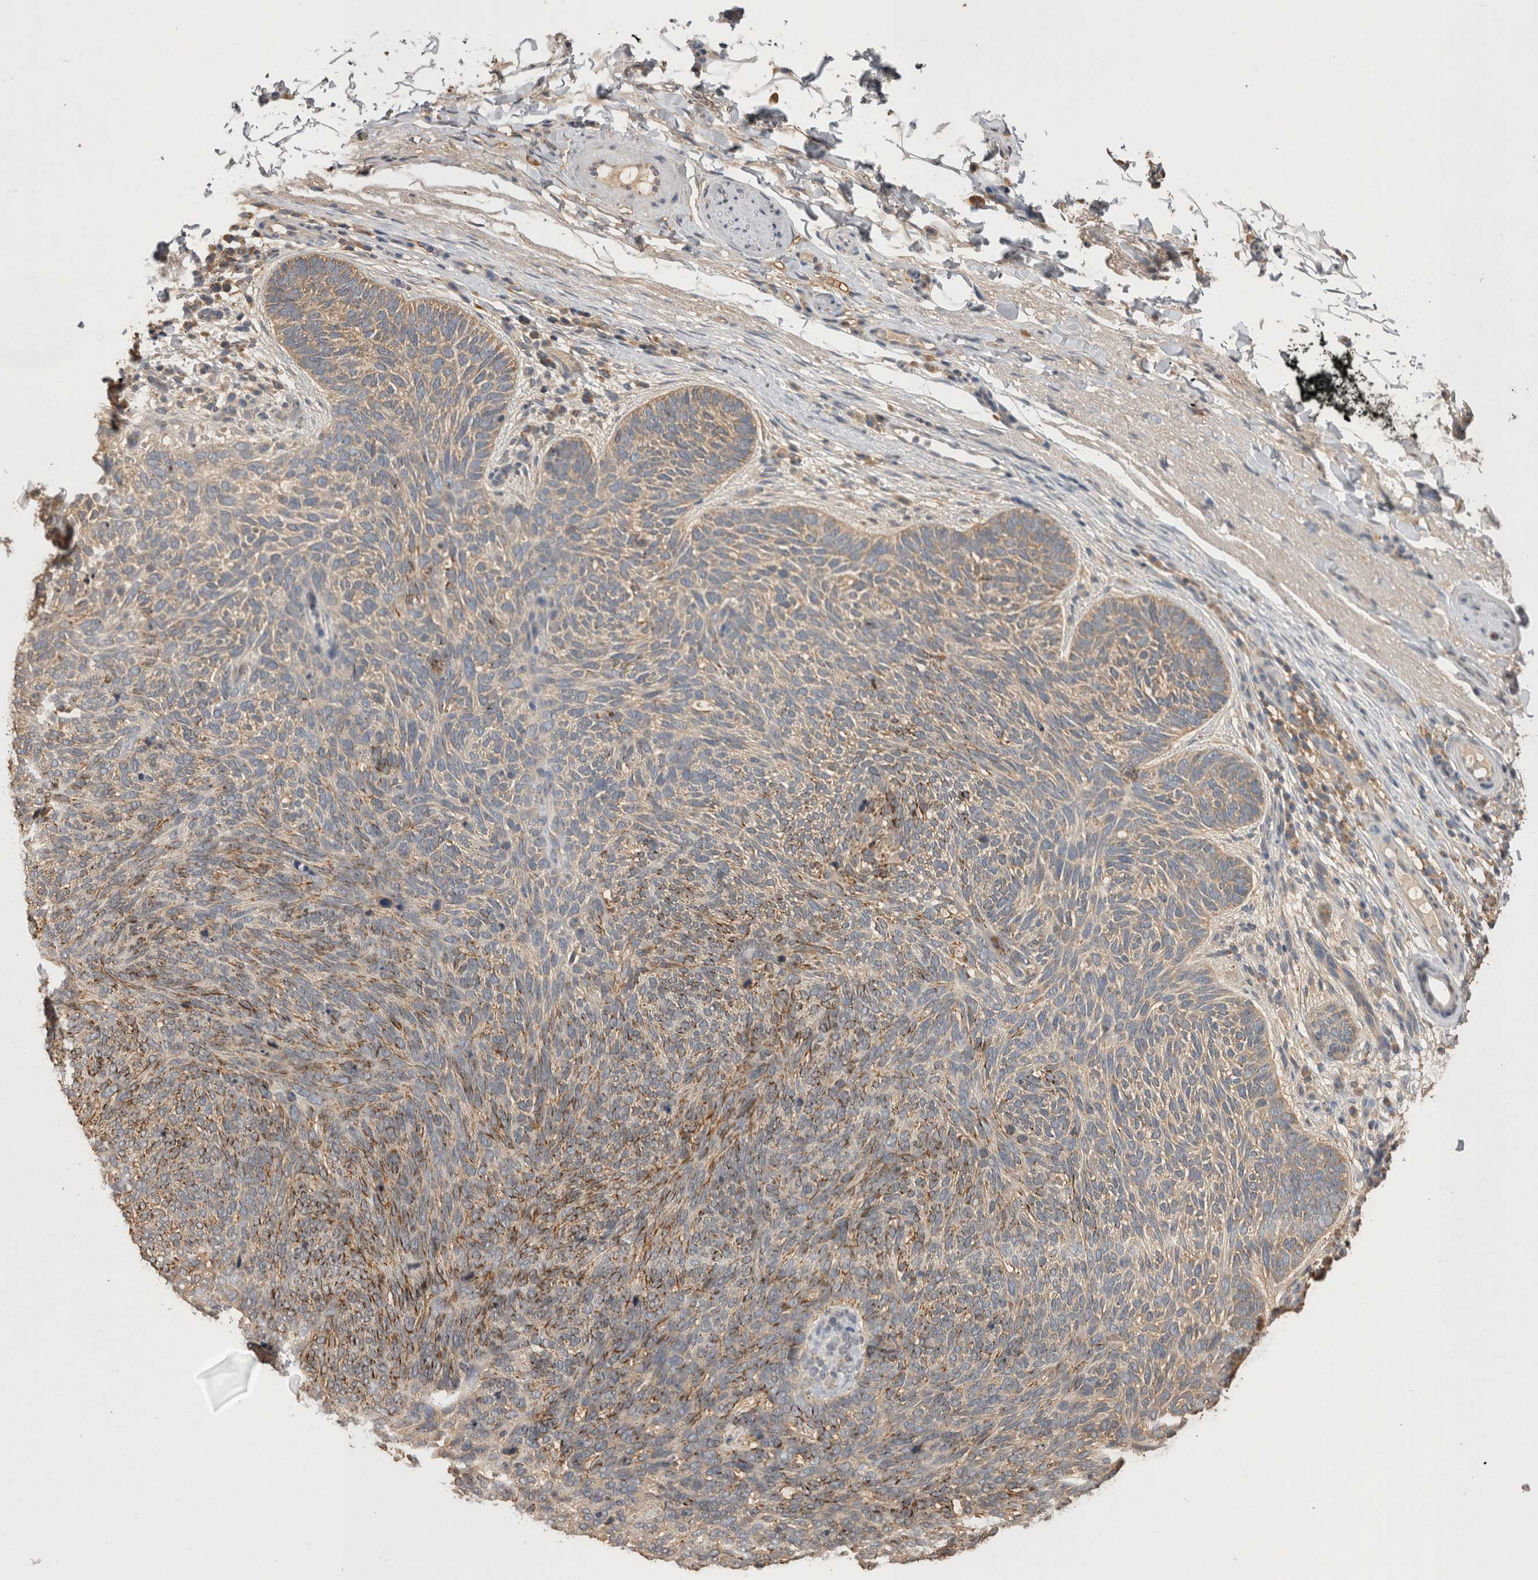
{"staining": {"intensity": "weak", "quantity": "25%-75%", "location": "cytoplasmic/membranous"}, "tissue": "skin cancer", "cell_type": "Tumor cells", "image_type": "cancer", "snomed": [{"axis": "morphology", "description": "Basal cell carcinoma"}, {"axis": "topography", "description": "Skin"}], "caption": "A brown stain highlights weak cytoplasmic/membranous expression of a protein in skin cancer (basal cell carcinoma) tumor cells.", "gene": "PREP", "patient": {"sex": "female", "age": 85}}